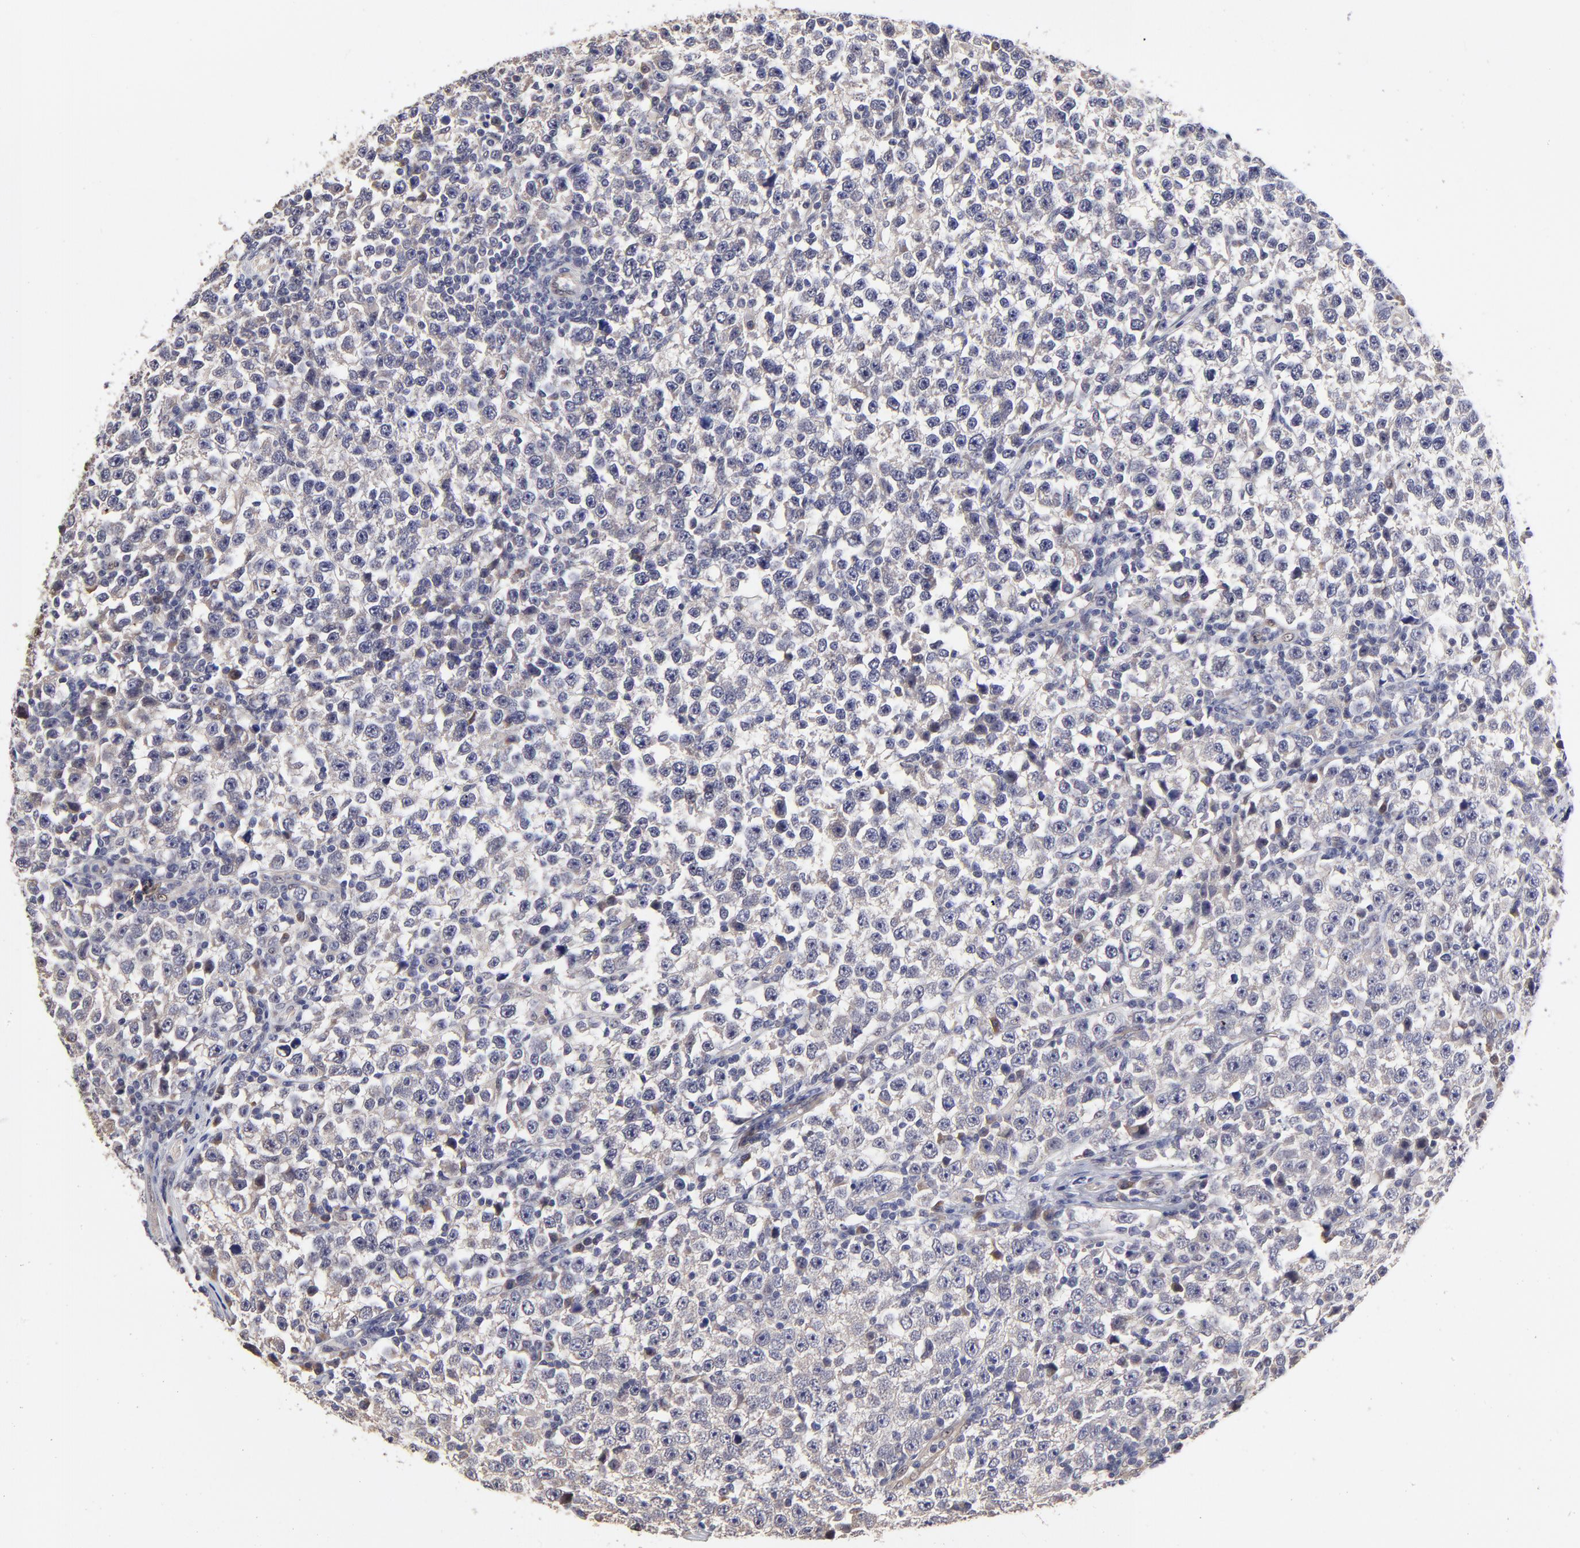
{"staining": {"intensity": "weak", "quantity": "<25%", "location": "cytoplasmic/membranous"}, "tissue": "testis cancer", "cell_type": "Tumor cells", "image_type": "cancer", "snomed": [{"axis": "morphology", "description": "Seminoma, NOS"}, {"axis": "topography", "description": "Testis"}], "caption": "There is no significant expression in tumor cells of testis seminoma.", "gene": "ZNF10", "patient": {"sex": "male", "age": 43}}